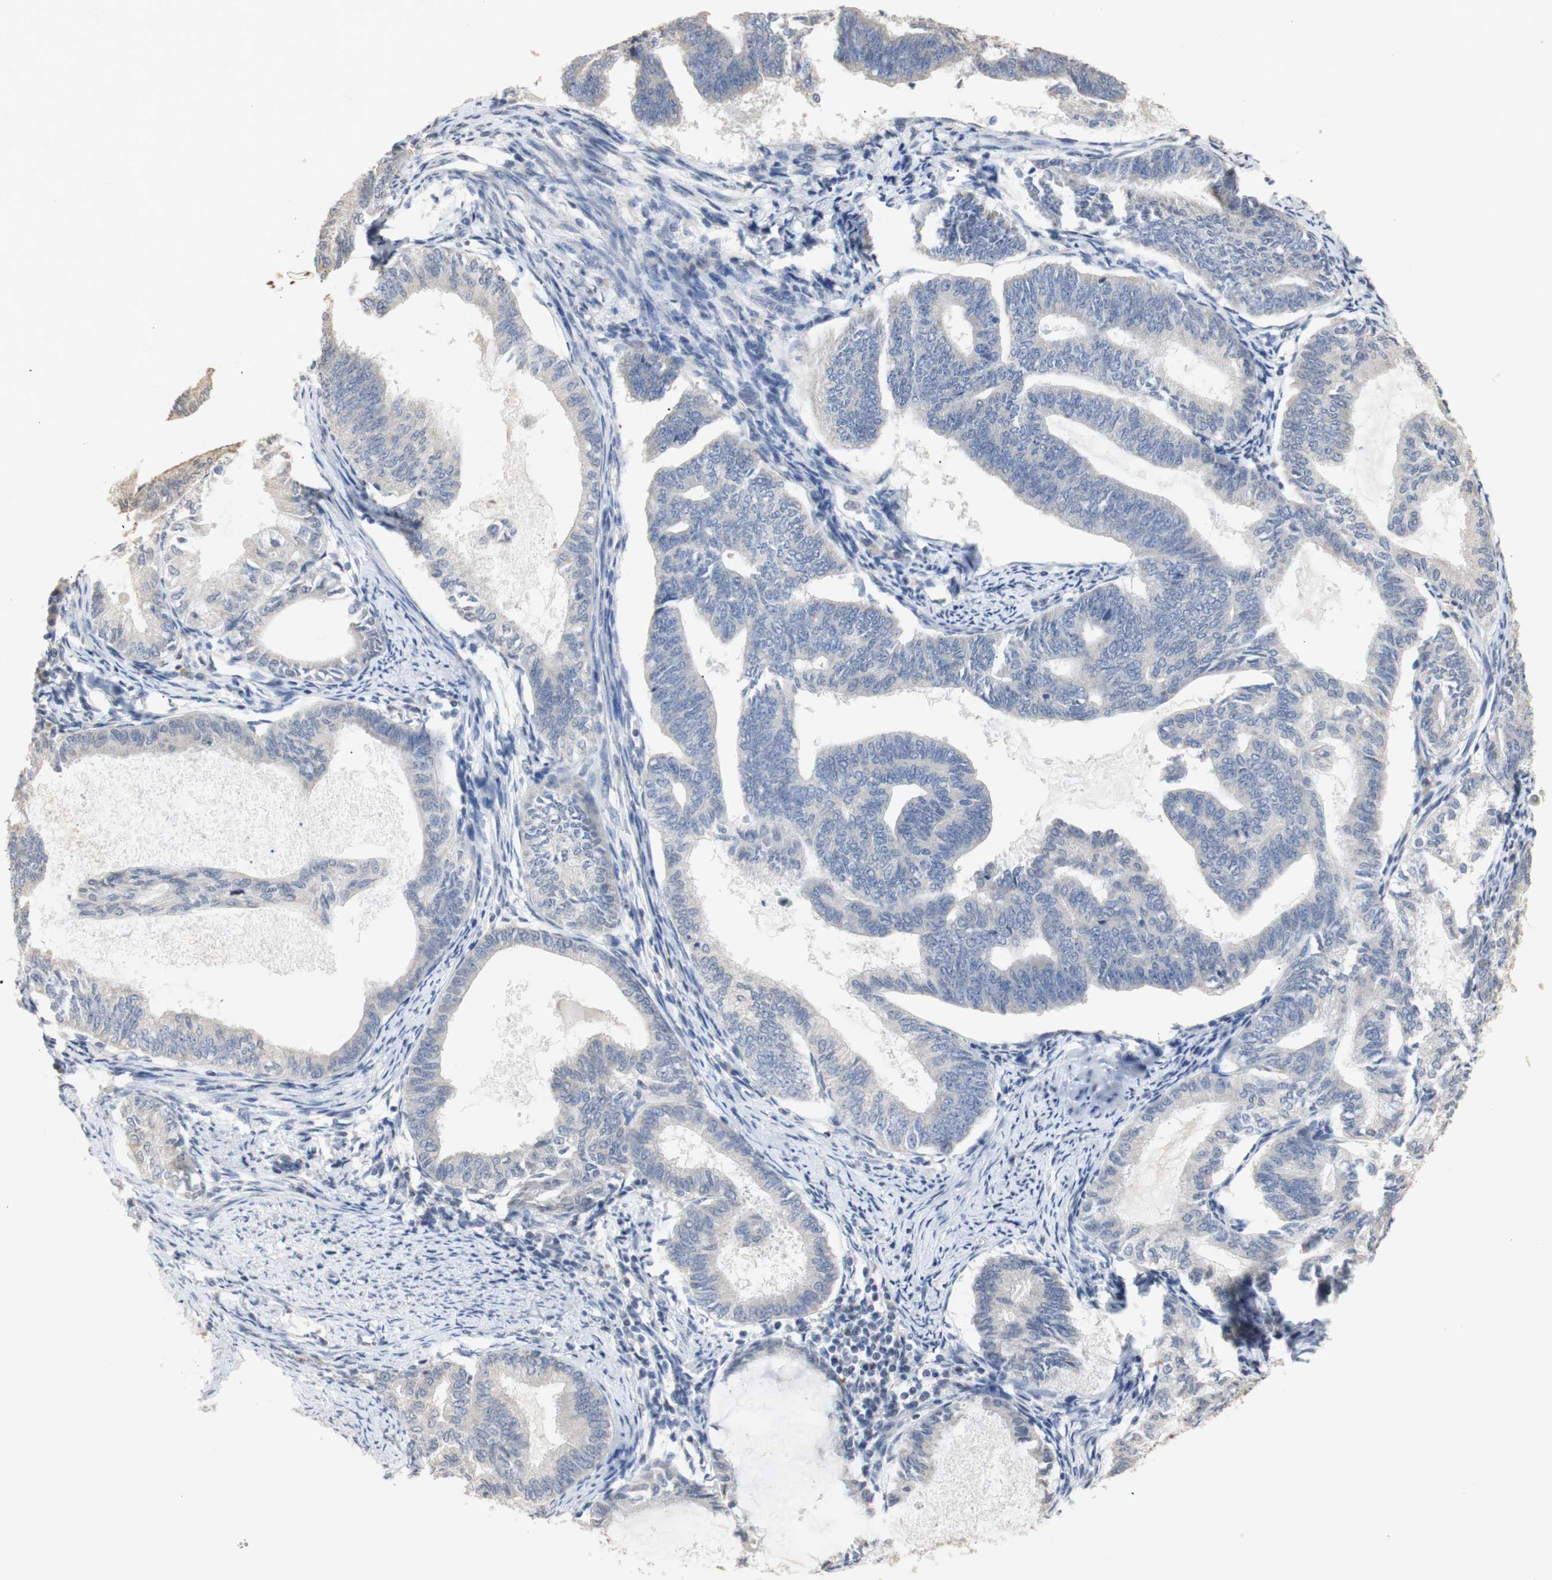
{"staining": {"intensity": "negative", "quantity": "none", "location": "none"}, "tissue": "endometrial cancer", "cell_type": "Tumor cells", "image_type": "cancer", "snomed": [{"axis": "morphology", "description": "Adenocarcinoma, NOS"}, {"axis": "topography", "description": "Endometrium"}], "caption": "Endometrial cancer (adenocarcinoma) was stained to show a protein in brown. There is no significant positivity in tumor cells.", "gene": "FOSB", "patient": {"sex": "female", "age": 86}}